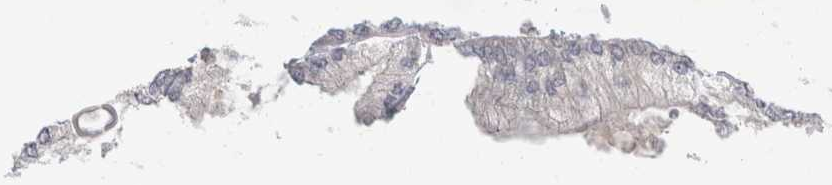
{"staining": {"intensity": "negative", "quantity": "none", "location": "none"}, "tissue": "prostate cancer", "cell_type": "Tumor cells", "image_type": "cancer", "snomed": [{"axis": "morphology", "description": "Adenocarcinoma, Low grade"}, {"axis": "topography", "description": "Prostate"}], "caption": "DAB (3,3'-diaminobenzidine) immunohistochemical staining of prostate low-grade adenocarcinoma shows no significant positivity in tumor cells.", "gene": "IFT74", "patient": {"sex": "male", "age": 52}}